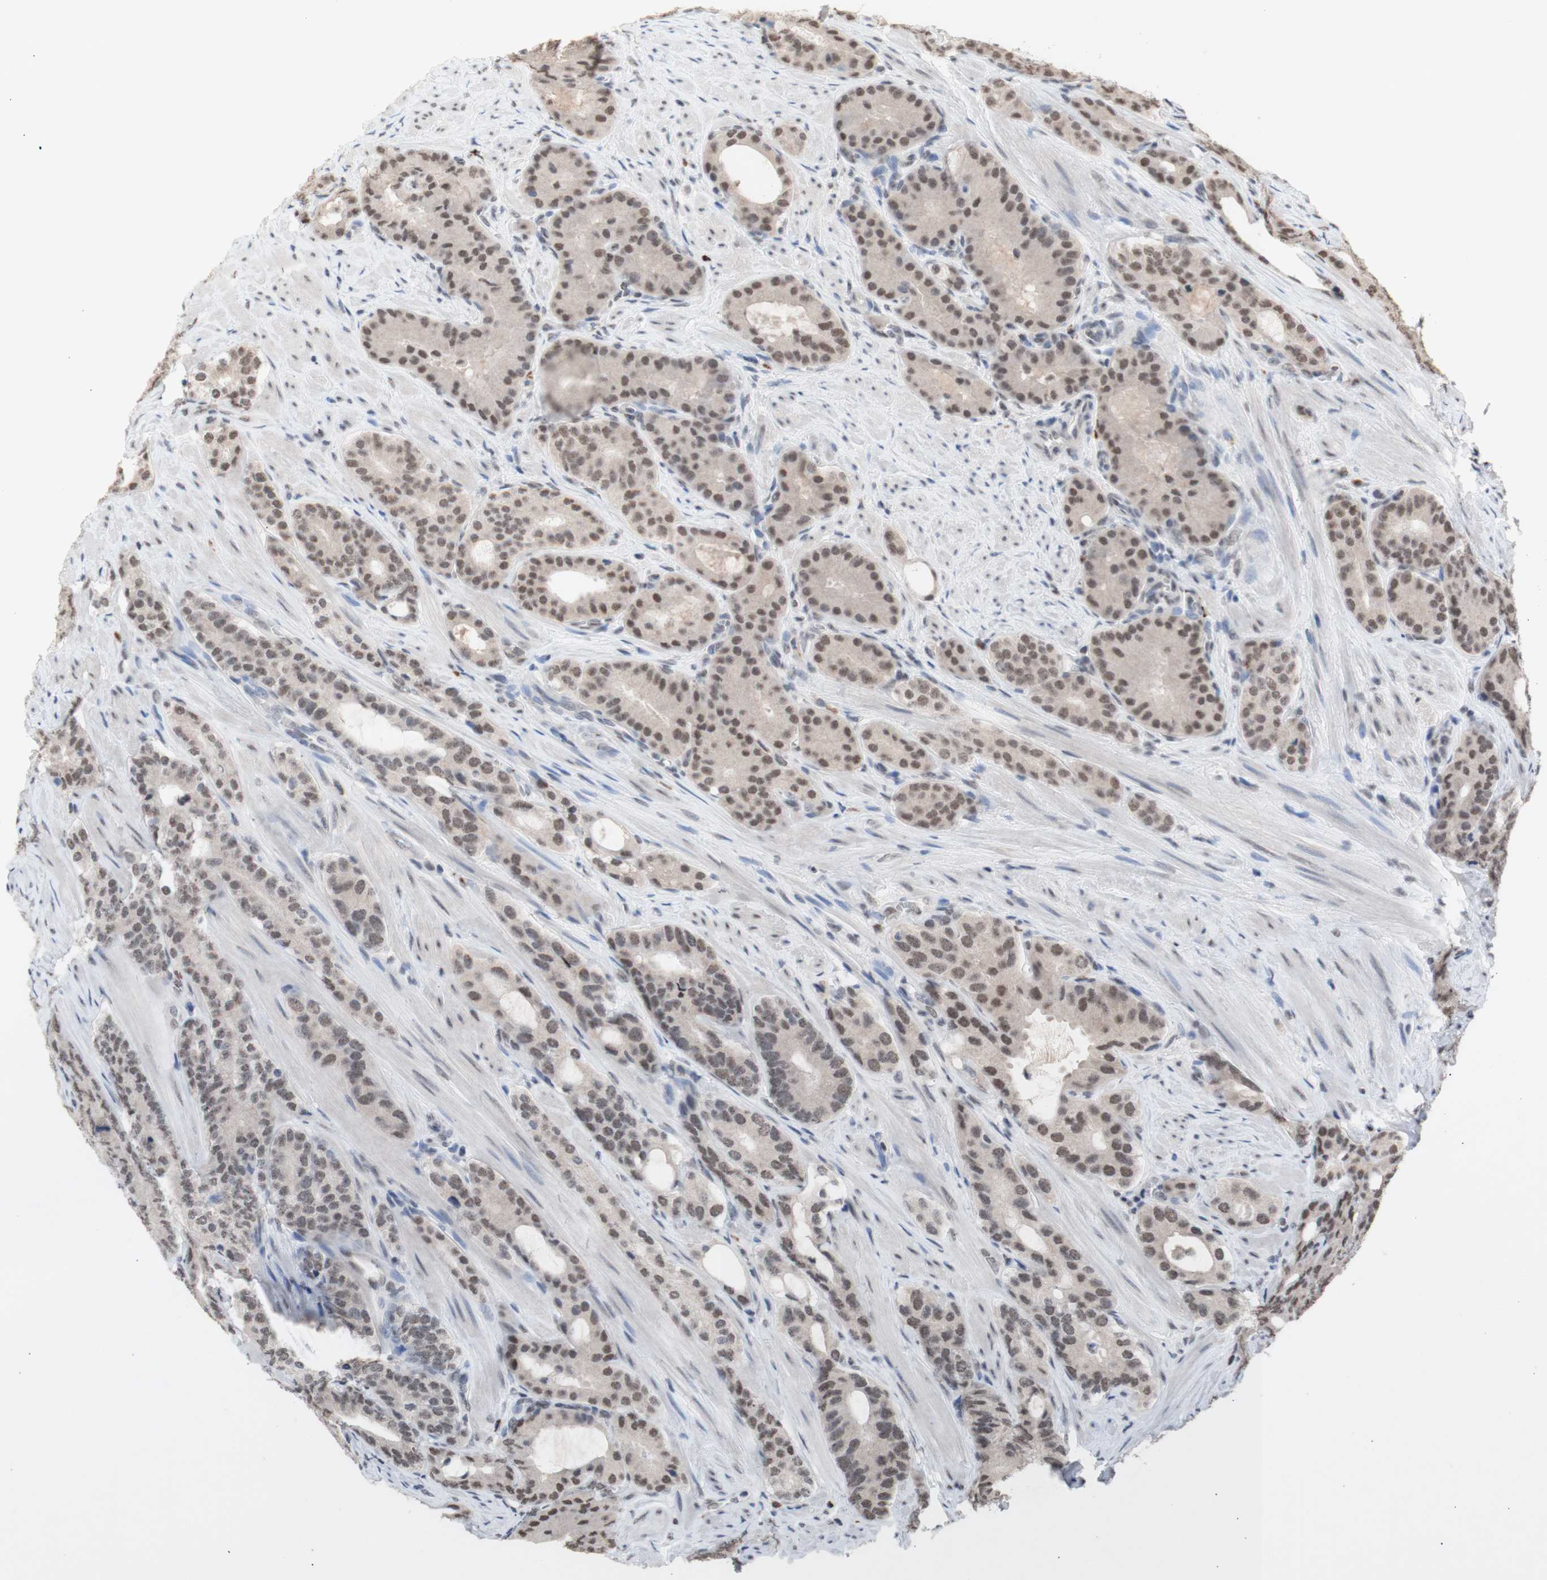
{"staining": {"intensity": "moderate", "quantity": ">75%", "location": "nuclear"}, "tissue": "prostate cancer", "cell_type": "Tumor cells", "image_type": "cancer", "snomed": [{"axis": "morphology", "description": "Adenocarcinoma, Low grade"}, {"axis": "topography", "description": "Prostate"}], "caption": "This histopathology image shows immunohistochemistry (IHC) staining of prostate cancer (low-grade adenocarcinoma), with medium moderate nuclear positivity in approximately >75% of tumor cells.", "gene": "SFPQ", "patient": {"sex": "male", "age": 63}}